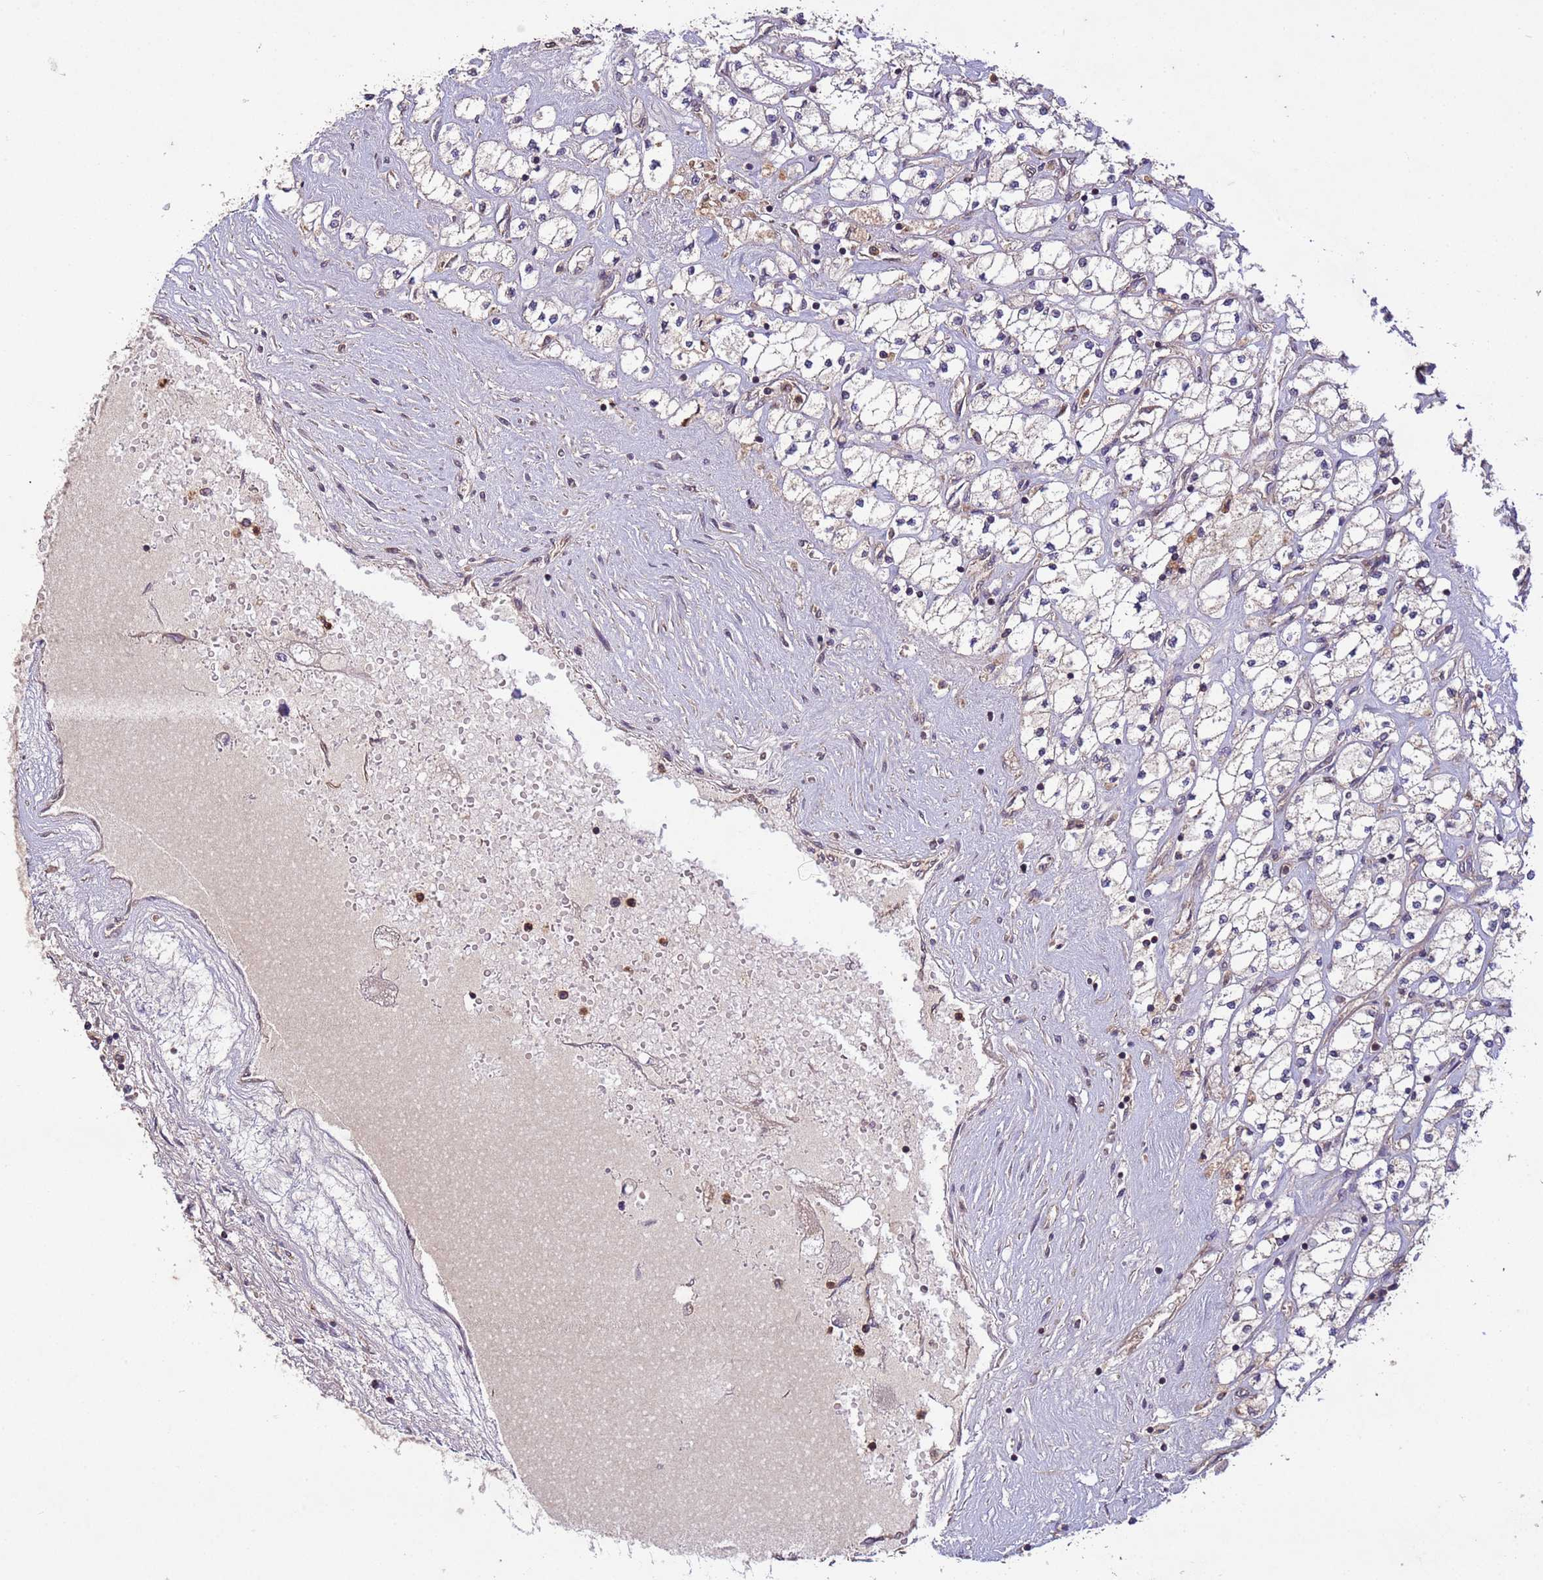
{"staining": {"intensity": "weak", "quantity": "<25%", "location": "cytoplasmic/membranous"}, "tissue": "renal cancer", "cell_type": "Tumor cells", "image_type": "cancer", "snomed": [{"axis": "morphology", "description": "Adenocarcinoma, NOS"}, {"axis": "topography", "description": "Kidney"}], "caption": "High magnification brightfield microscopy of renal adenocarcinoma stained with DAB (brown) and counterstained with hematoxylin (blue): tumor cells show no significant staining.", "gene": "FASTKD1", "patient": {"sex": "male", "age": 80}}